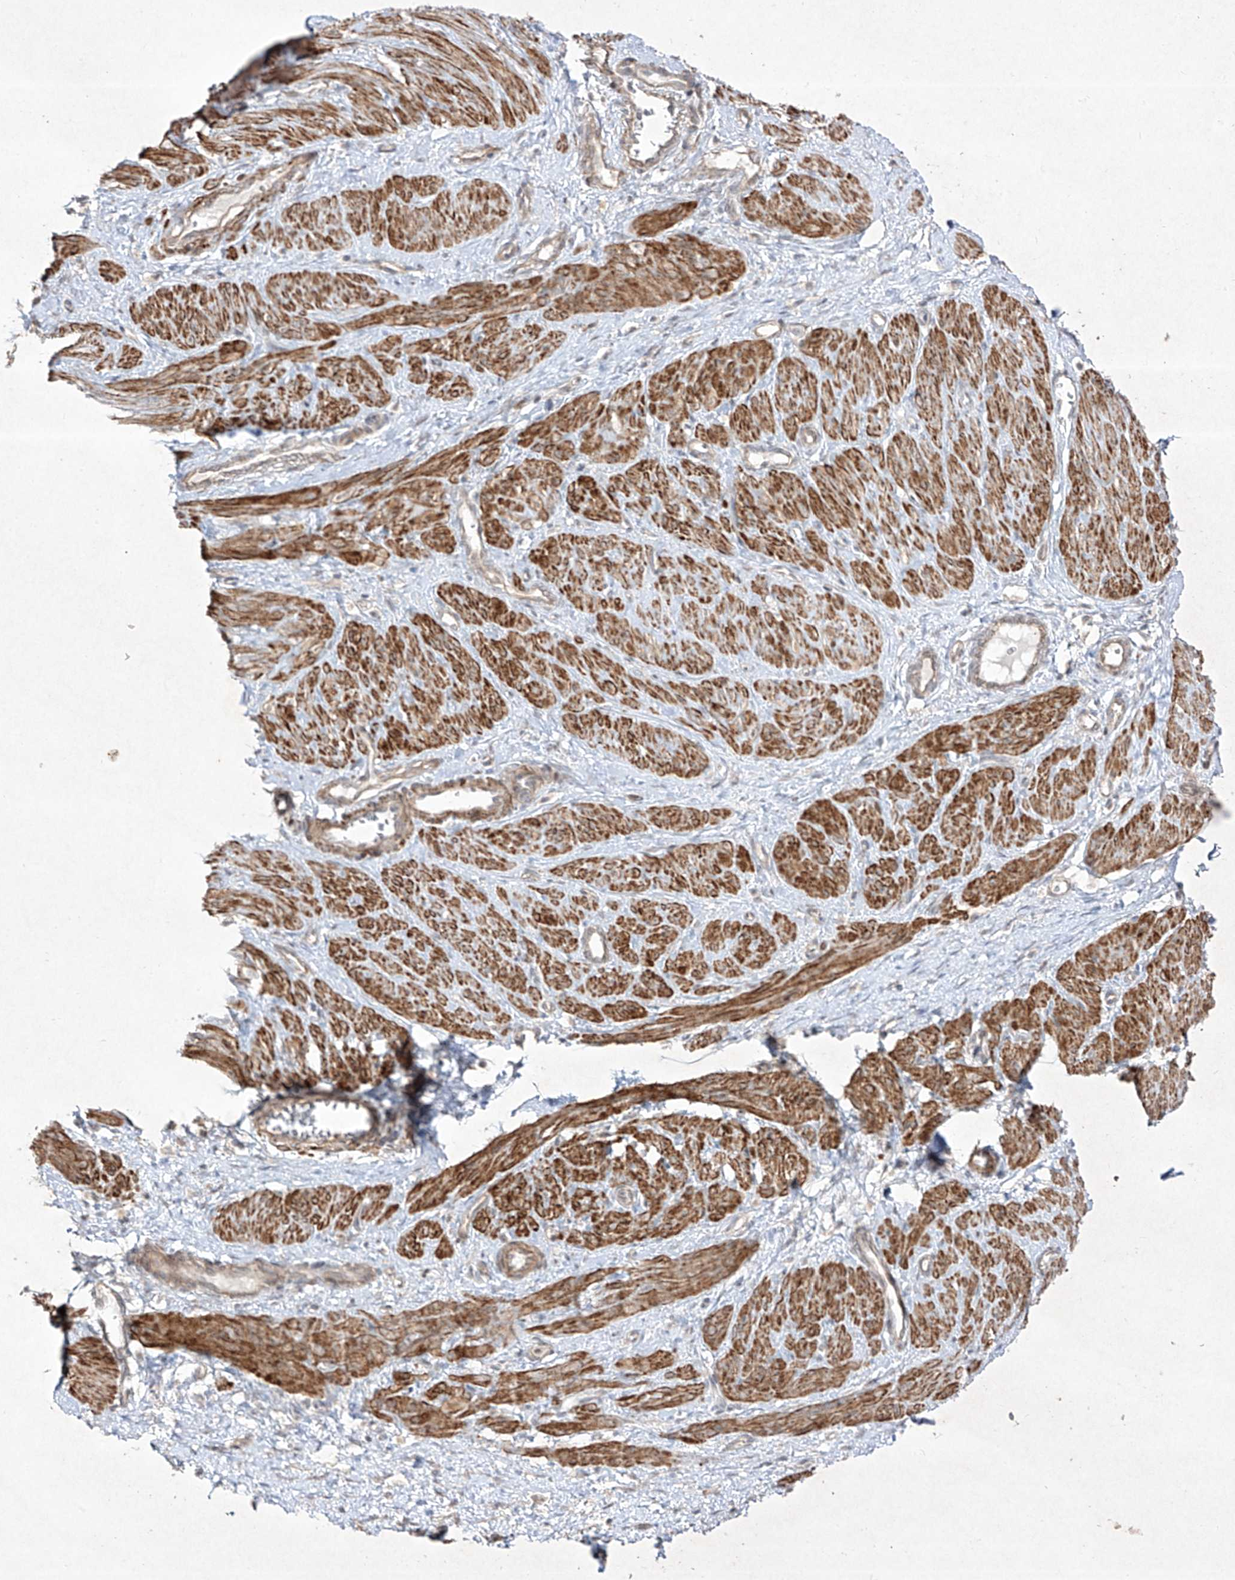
{"staining": {"intensity": "strong", "quantity": ">75%", "location": "cytoplasmic/membranous"}, "tissue": "smooth muscle", "cell_type": "Smooth muscle cells", "image_type": "normal", "snomed": [{"axis": "morphology", "description": "Normal tissue, NOS"}, {"axis": "topography", "description": "Endometrium"}], "caption": "This histopathology image demonstrates IHC staining of unremarkable smooth muscle, with high strong cytoplasmic/membranous positivity in approximately >75% of smooth muscle cells.", "gene": "KDM1B", "patient": {"sex": "female", "age": 33}}